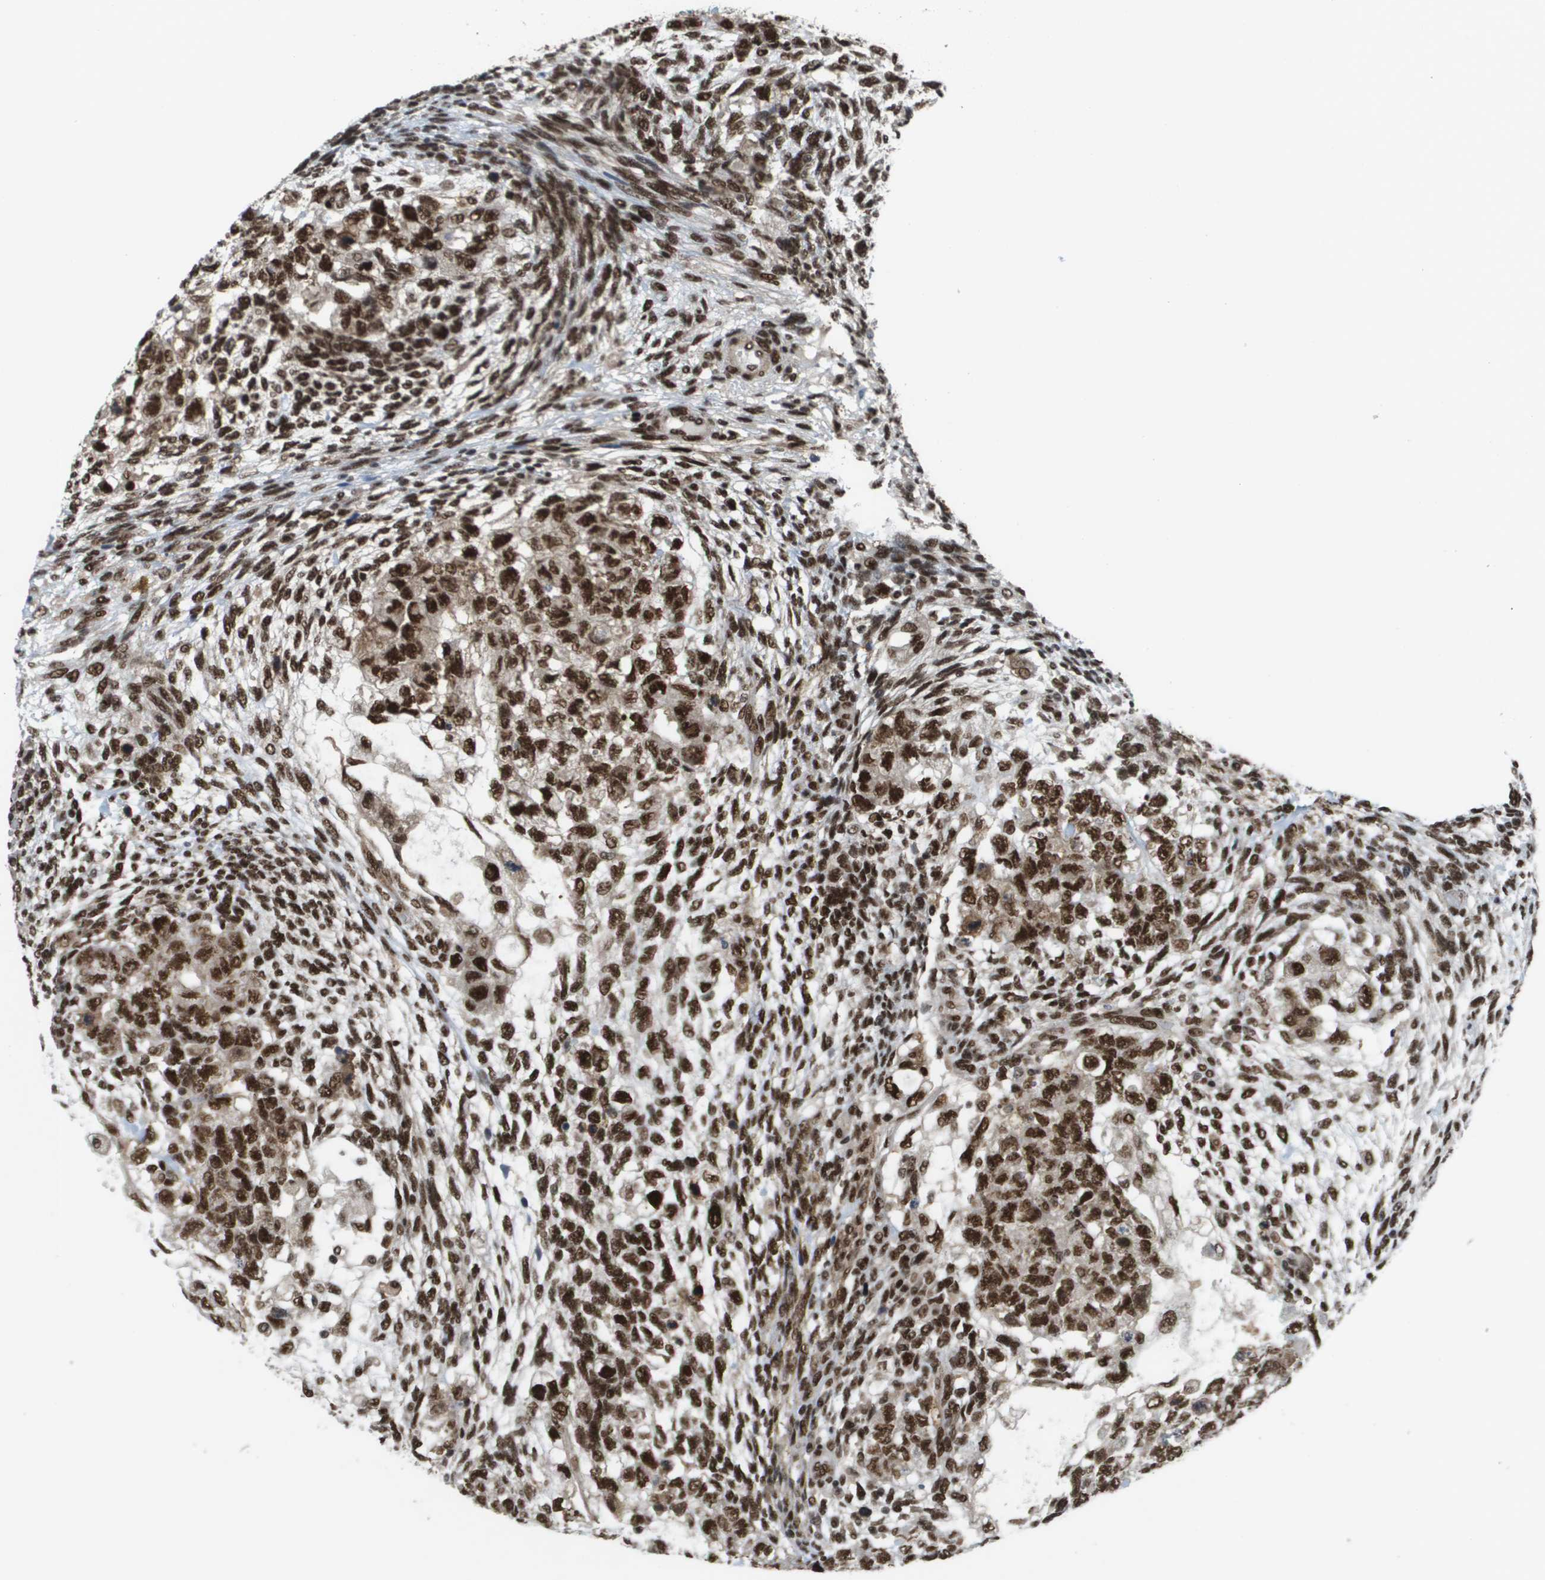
{"staining": {"intensity": "strong", "quantity": ">75%", "location": "nuclear"}, "tissue": "testis cancer", "cell_type": "Tumor cells", "image_type": "cancer", "snomed": [{"axis": "morphology", "description": "Normal tissue, NOS"}, {"axis": "morphology", "description": "Carcinoma, Embryonal, NOS"}, {"axis": "topography", "description": "Testis"}], "caption": "Immunohistochemistry of human testis embryonal carcinoma shows high levels of strong nuclear expression in about >75% of tumor cells.", "gene": "PRCC", "patient": {"sex": "male", "age": 36}}